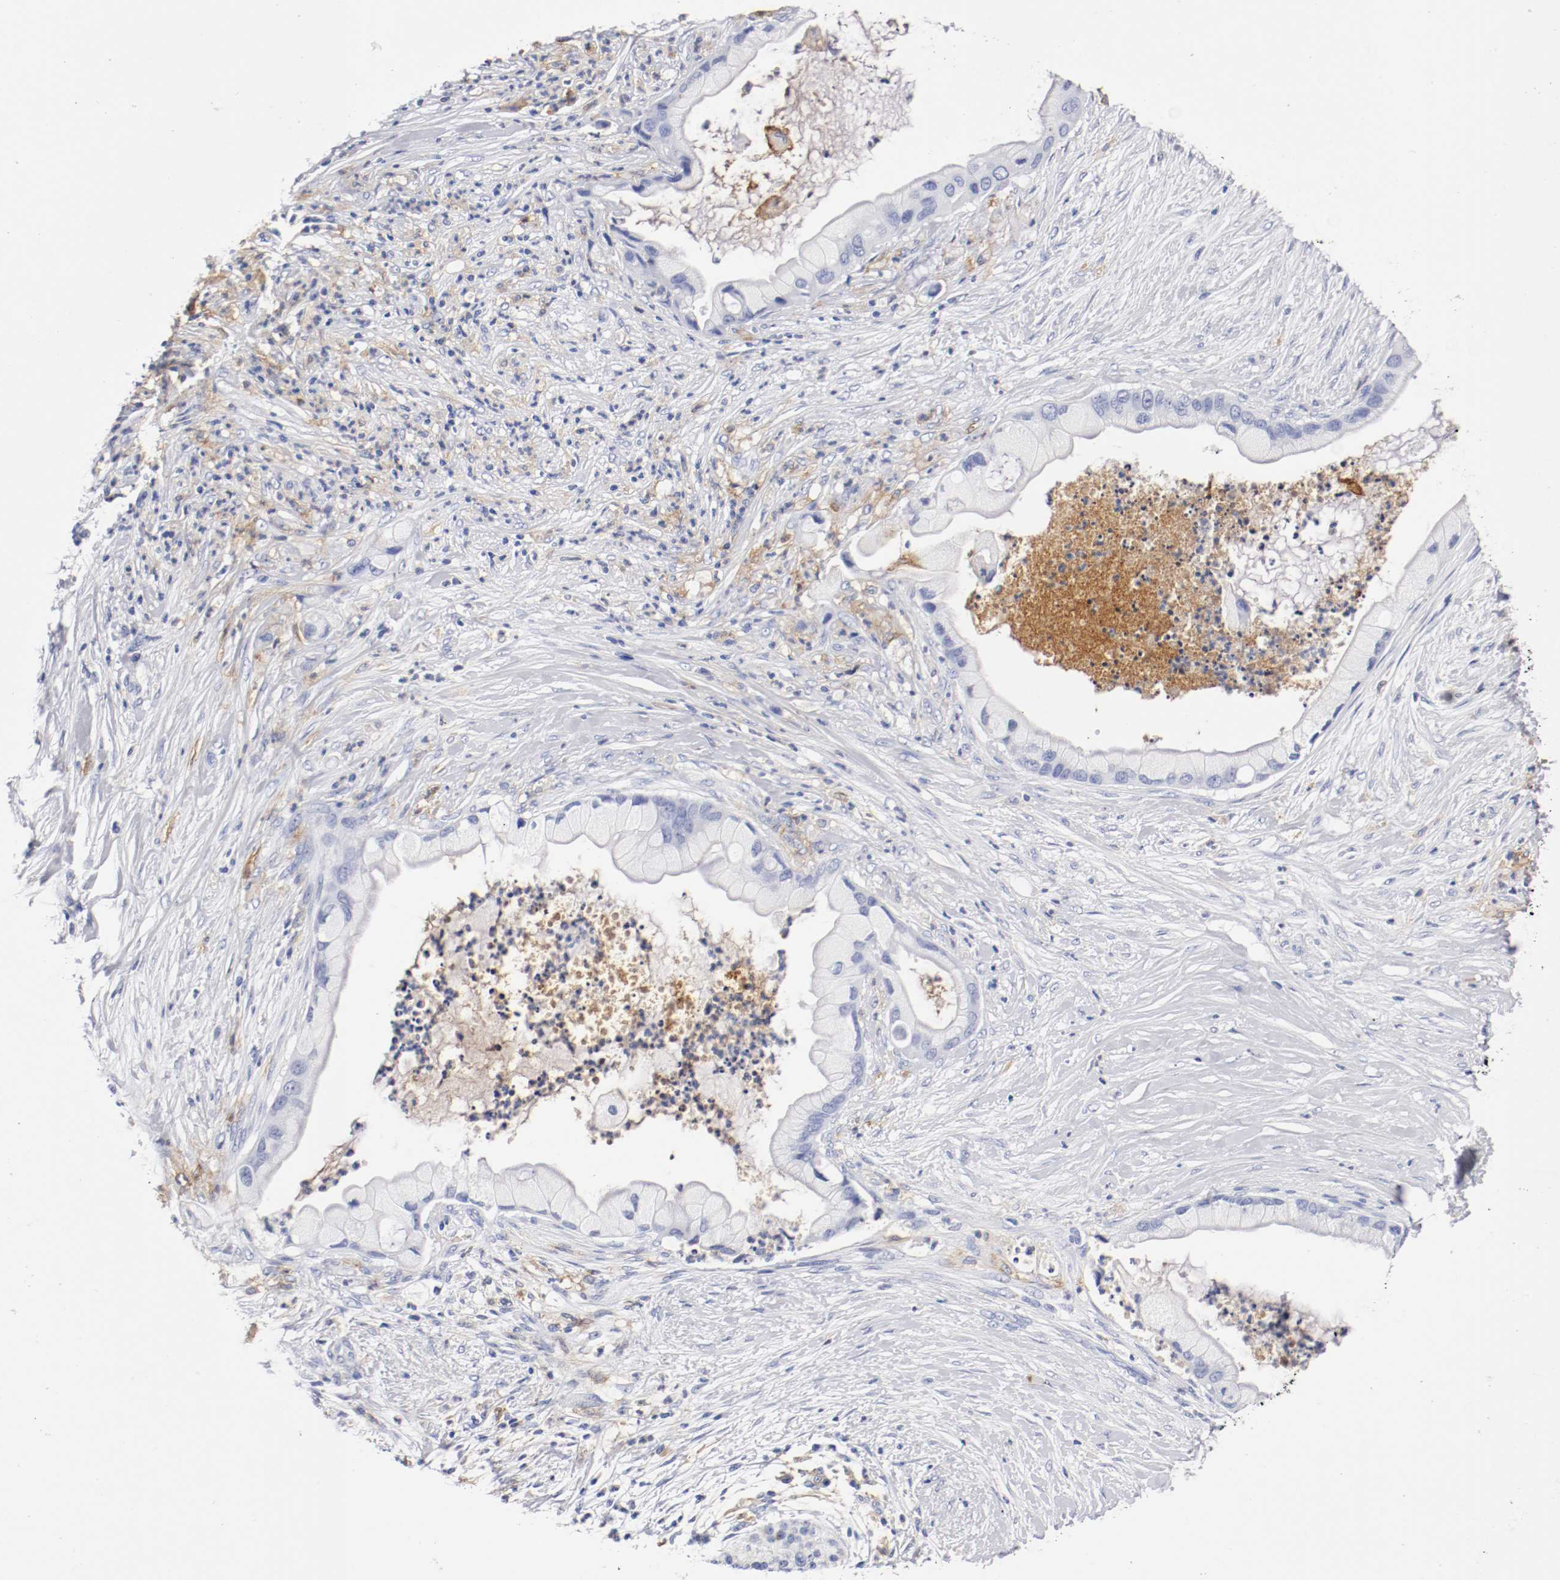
{"staining": {"intensity": "negative", "quantity": "none", "location": "none"}, "tissue": "pancreatic cancer", "cell_type": "Tumor cells", "image_type": "cancer", "snomed": [{"axis": "morphology", "description": "Adenocarcinoma, NOS"}, {"axis": "topography", "description": "Pancreas"}], "caption": "Tumor cells are negative for brown protein staining in pancreatic cancer. Nuclei are stained in blue.", "gene": "ITGAX", "patient": {"sex": "female", "age": 59}}